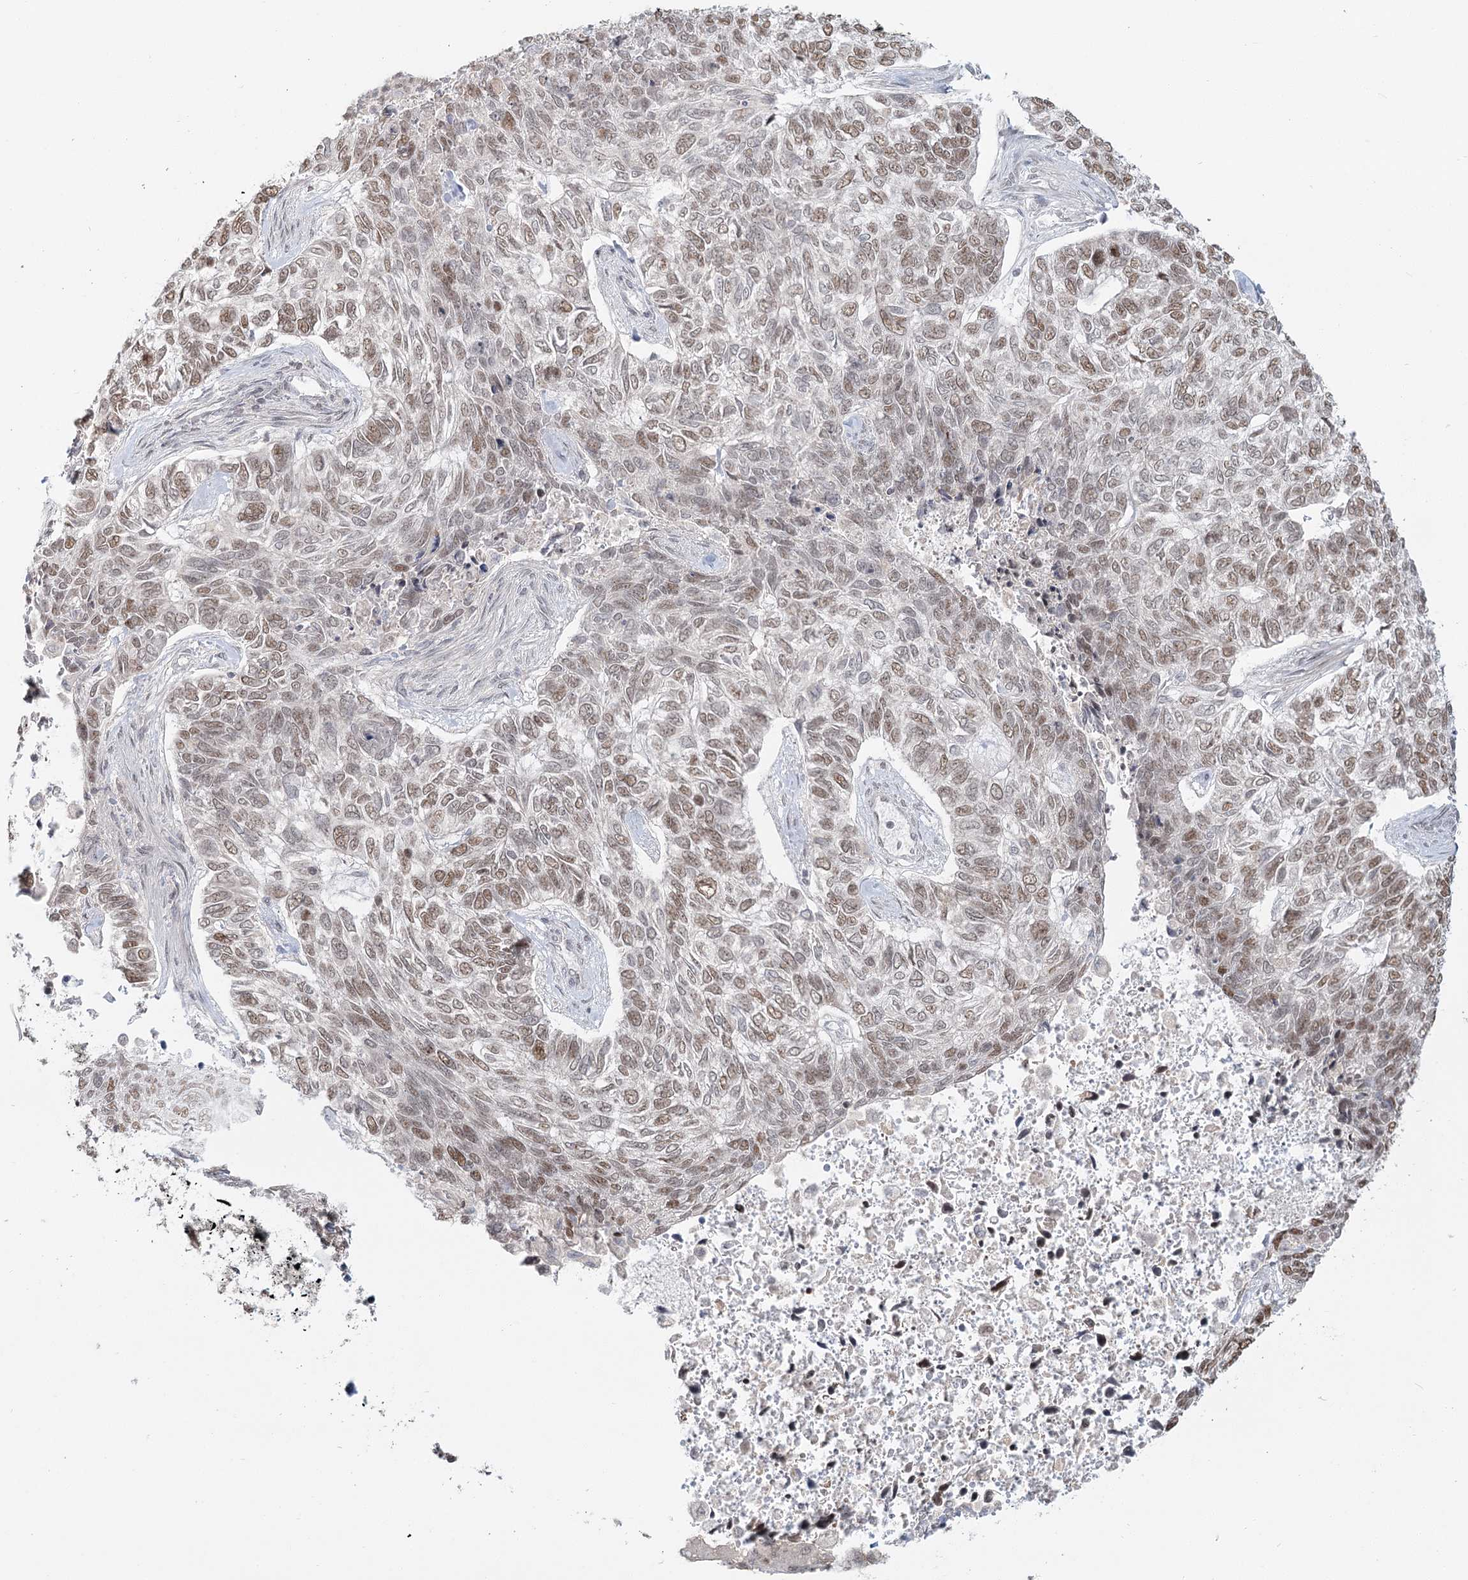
{"staining": {"intensity": "moderate", "quantity": ">75%", "location": "nuclear"}, "tissue": "skin cancer", "cell_type": "Tumor cells", "image_type": "cancer", "snomed": [{"axis": "morphology", "description": "Basal cell carcinoma"}, {"axis": "topography", "description": "Skin"}], "caption": "Protein expression analysis of skin basal cell carcinoma demonstrates moderate nuclear positivity in about >75% of tumor cells. (Stains: DAB (3,3'-diaminobenzidine) in brown, nuclei in blue, Microscopy: brightfield microscopy at high magnification).", "gene": "R3HCC1L", "patient": {"sex": "female", "age": 65}}